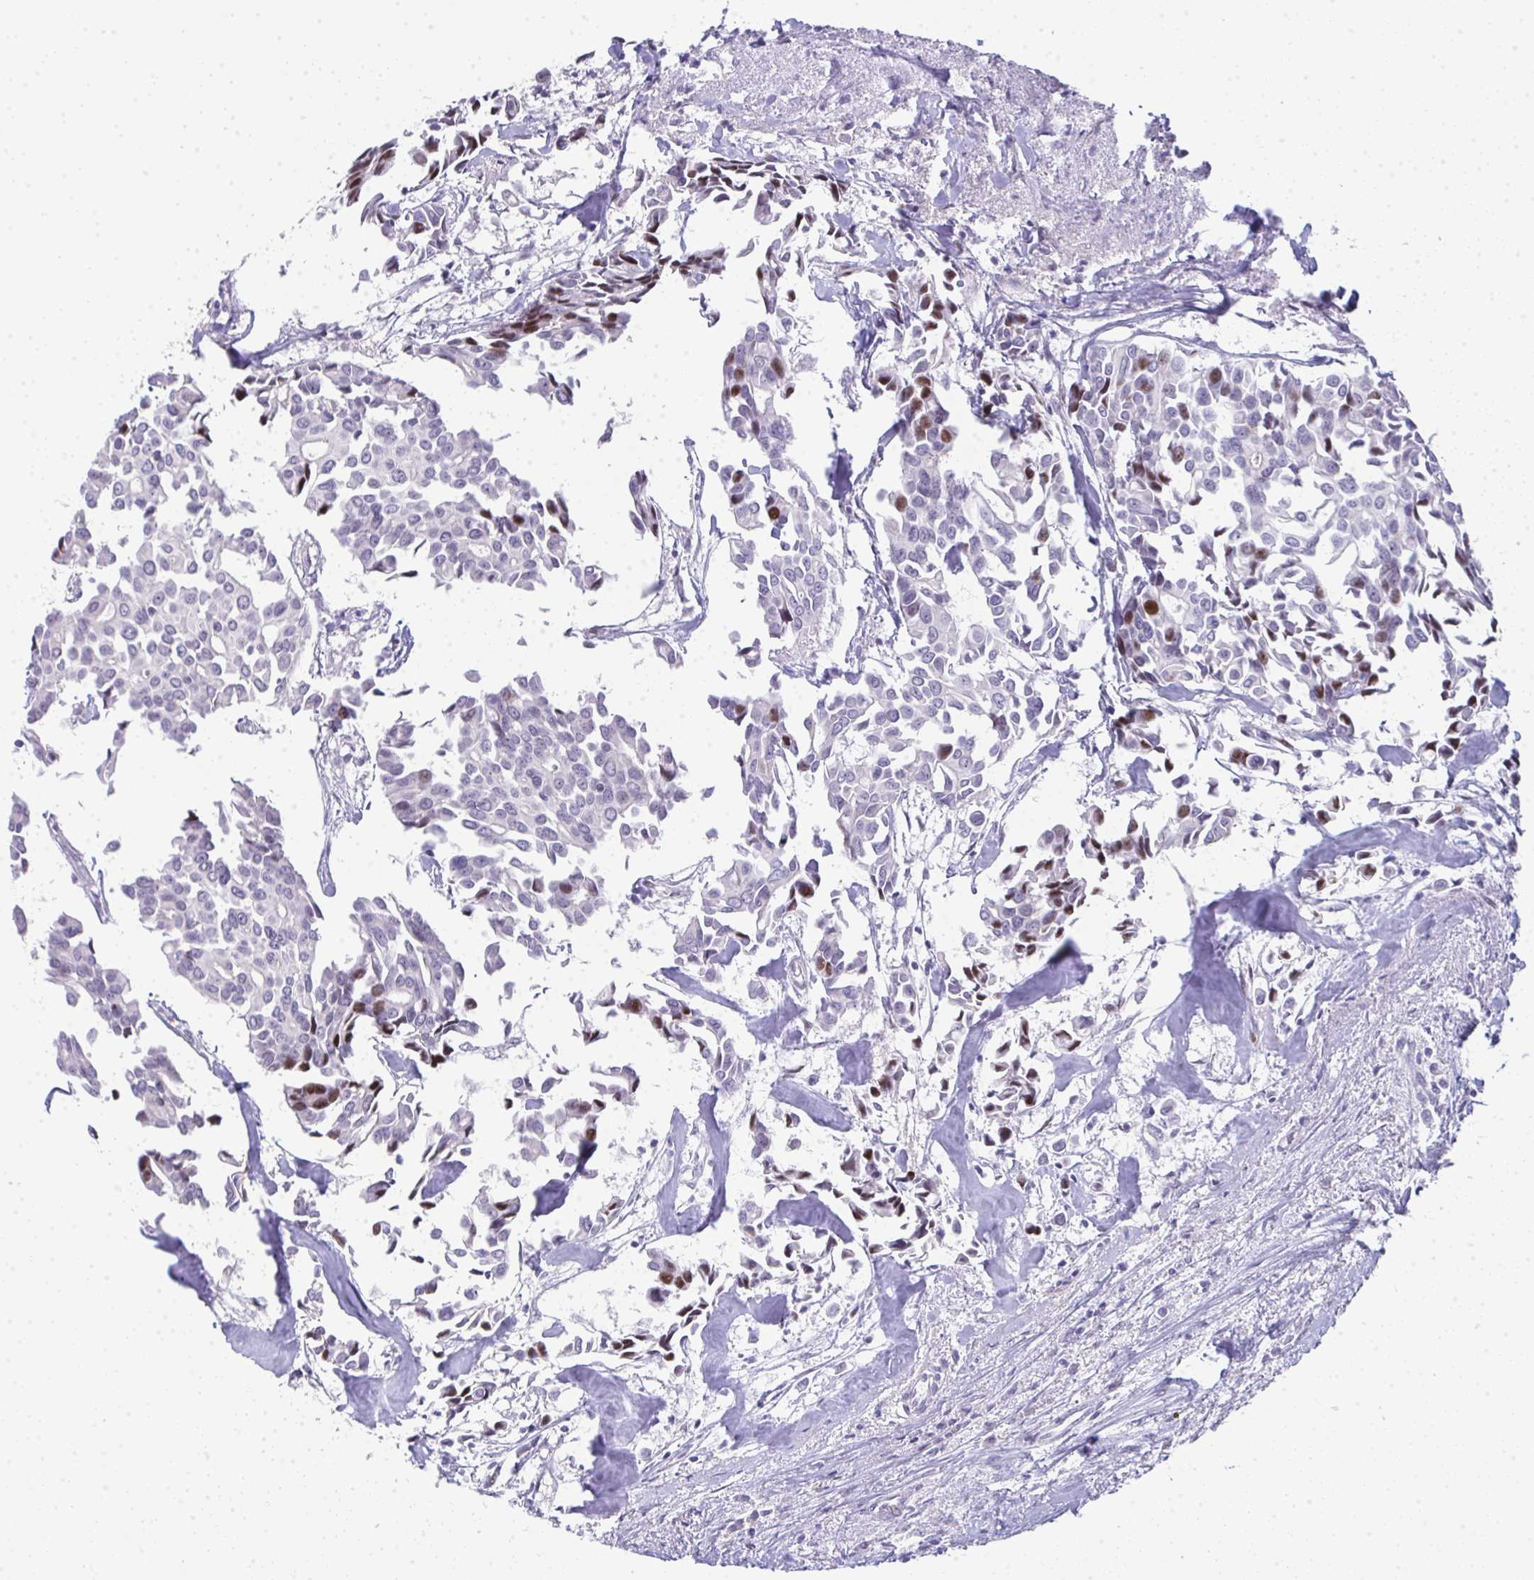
{"staining": {"intensity": "moderate", "quantity": "<25%", "location": "nuclear"}, "tissue": "breast cancer", "cell_type": "Tumor cells", "image_type": "cancer", "snomed": [{"axis": "morphology", "description": "Duct carcinoma"}, {"axis": "topography", "description": "Breast"}], "caption": "High-magnification brightfield microscopy of breast cancer (infiltrating ductal carcinoma) stained with DAB (3,3'-diaminobenzidine) (brown) and counterstained with hematoxylin (blue). tumor cells exhibit moderate nuclear staining is identified in about<25% of cells.", "gene": "GALNT16", "patient": {"sex": "female", "age": 54}}